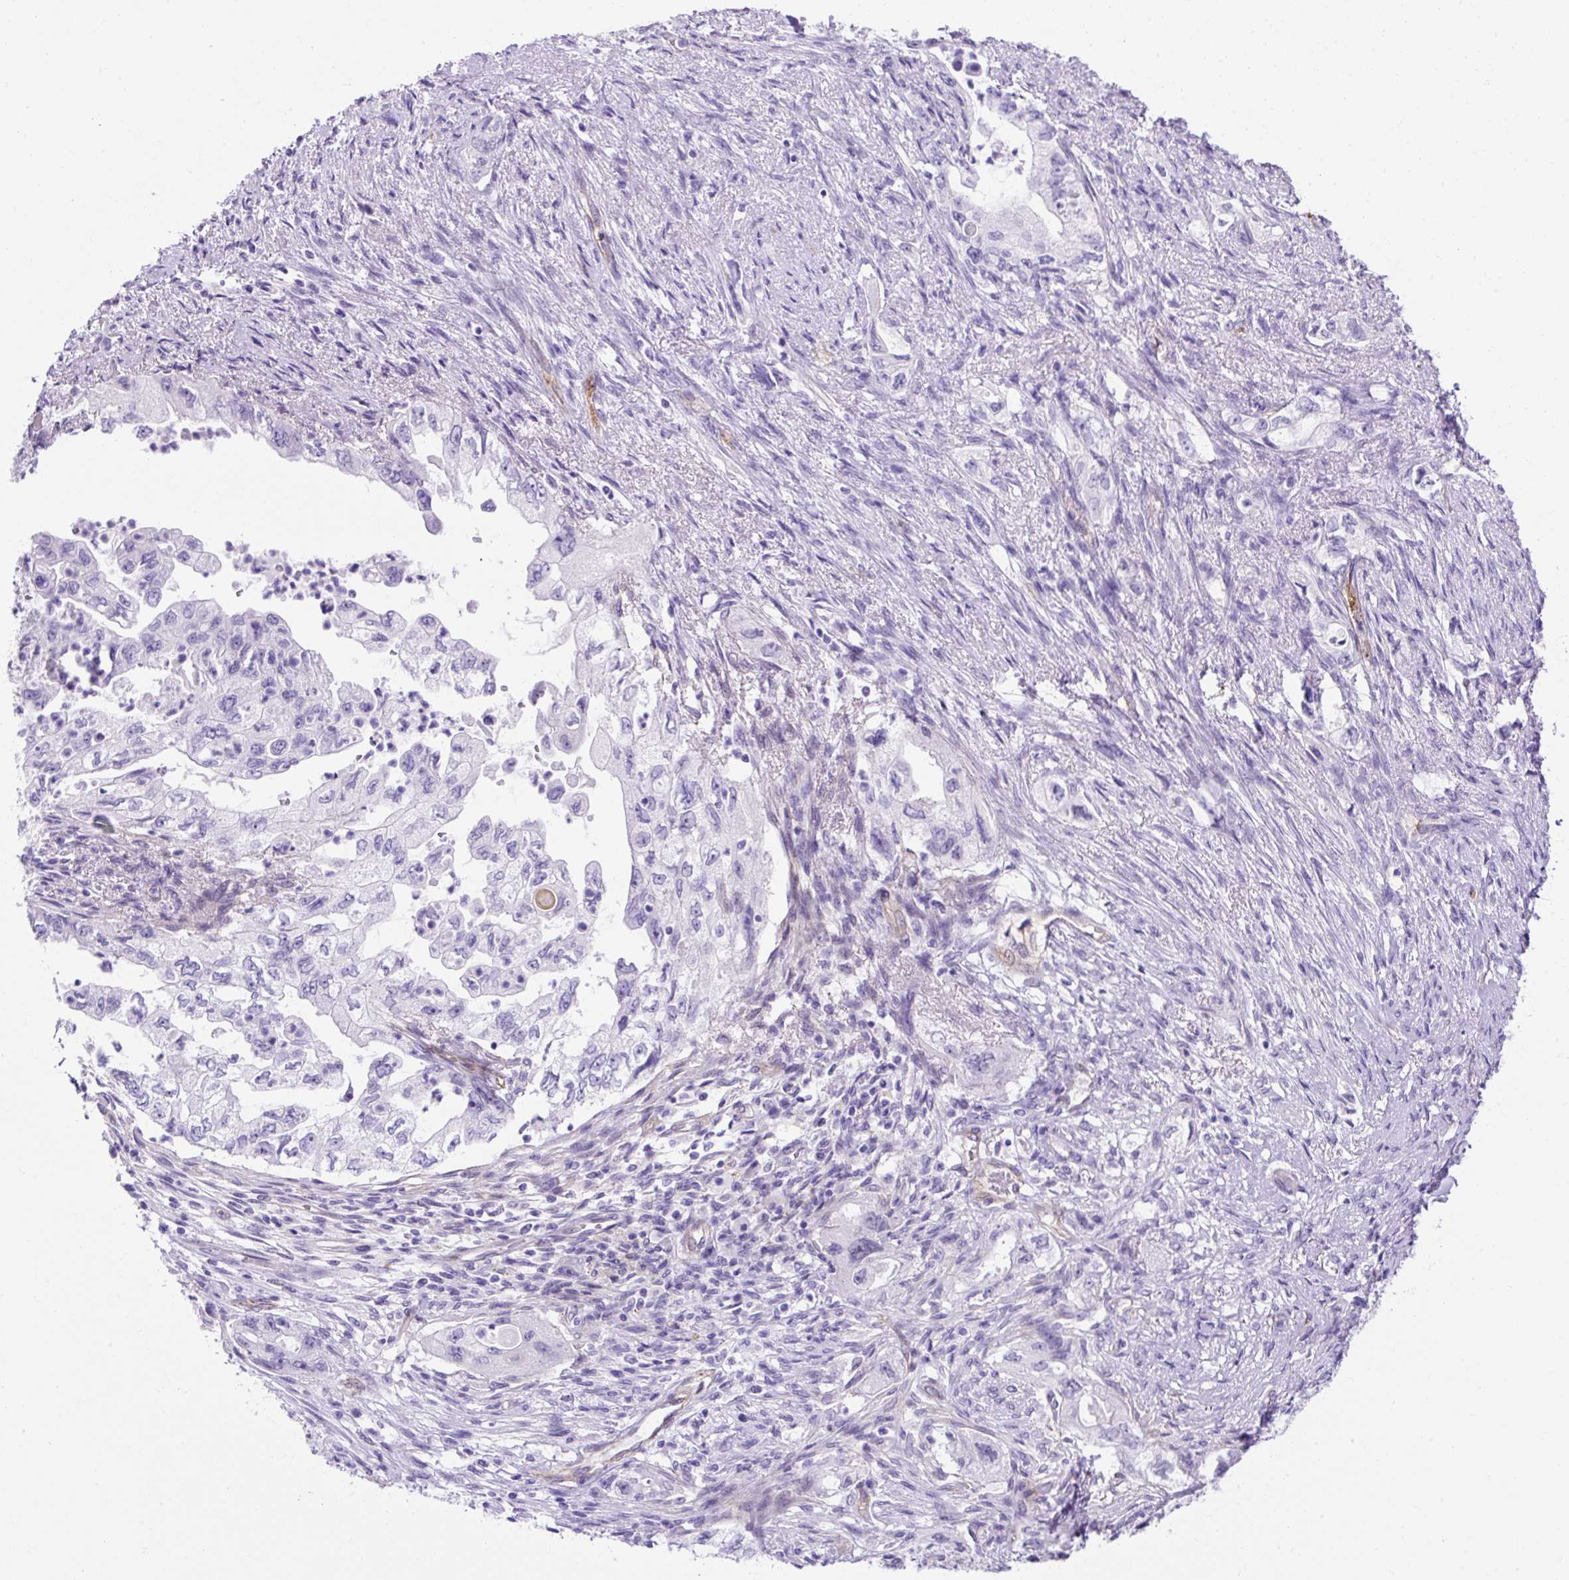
{"staining": {"intensity": "negative", "quantity": "none", "location": "none"}, "tissue": "pancreatic cancer", "cell_type": "Tumor cells", "image_type": "cancer", "snomed": [{"axis": "morphology", "description": "Adenocarcinoma, NOS"}, {"axis": "topography", "description": "Pancreas"}], "caption": "Pancreatic cancer (adenocarcinoma) was stained to show a protein in brown. There is no significant staining in tumor cells.", "gene": "KRT12", "patient": {"sex": "female", "age": 73}}